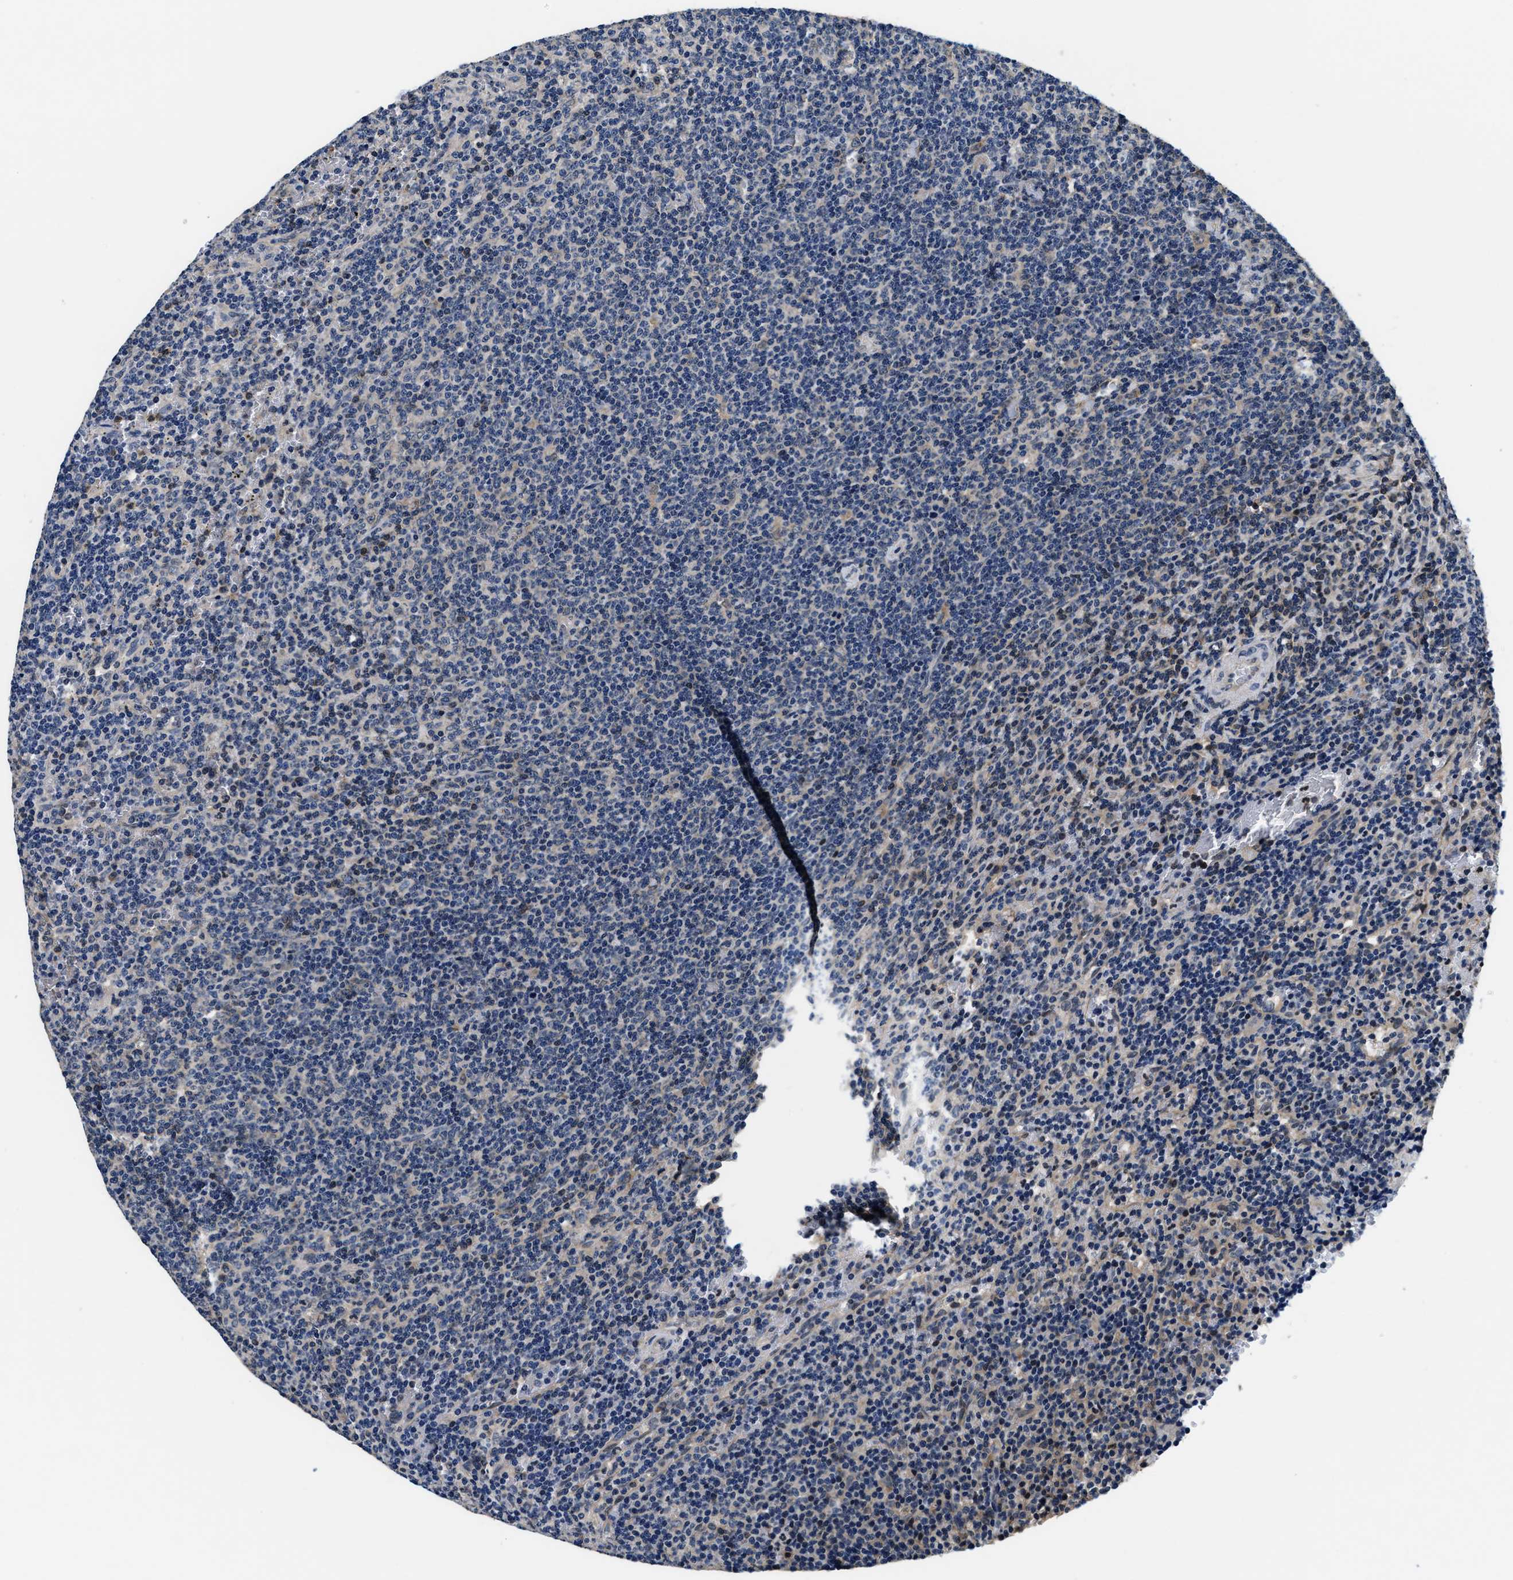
{"staining": {"intensity": "negative", "quantity": "none", "location": "none"}, "tissue": "lymphoma", "cell_type": "Tumor cells", "image_type": "cancer", "snomed": [{"axis": "morphology", "description": "Malignant lymphoma, non-Hodgkin's type, Low grade"}, {"axis": "topography", "description": "Spleen"}], "caption": "Lymphoma was stained to show a protein in brown. There is no significant expression in tumor cells. (Brightfield microscopy of DAB immunohistochemistry (IHC) at high magnification).", "gene": "PHPT1", "patient": {"sex": "female", "age": 50}}